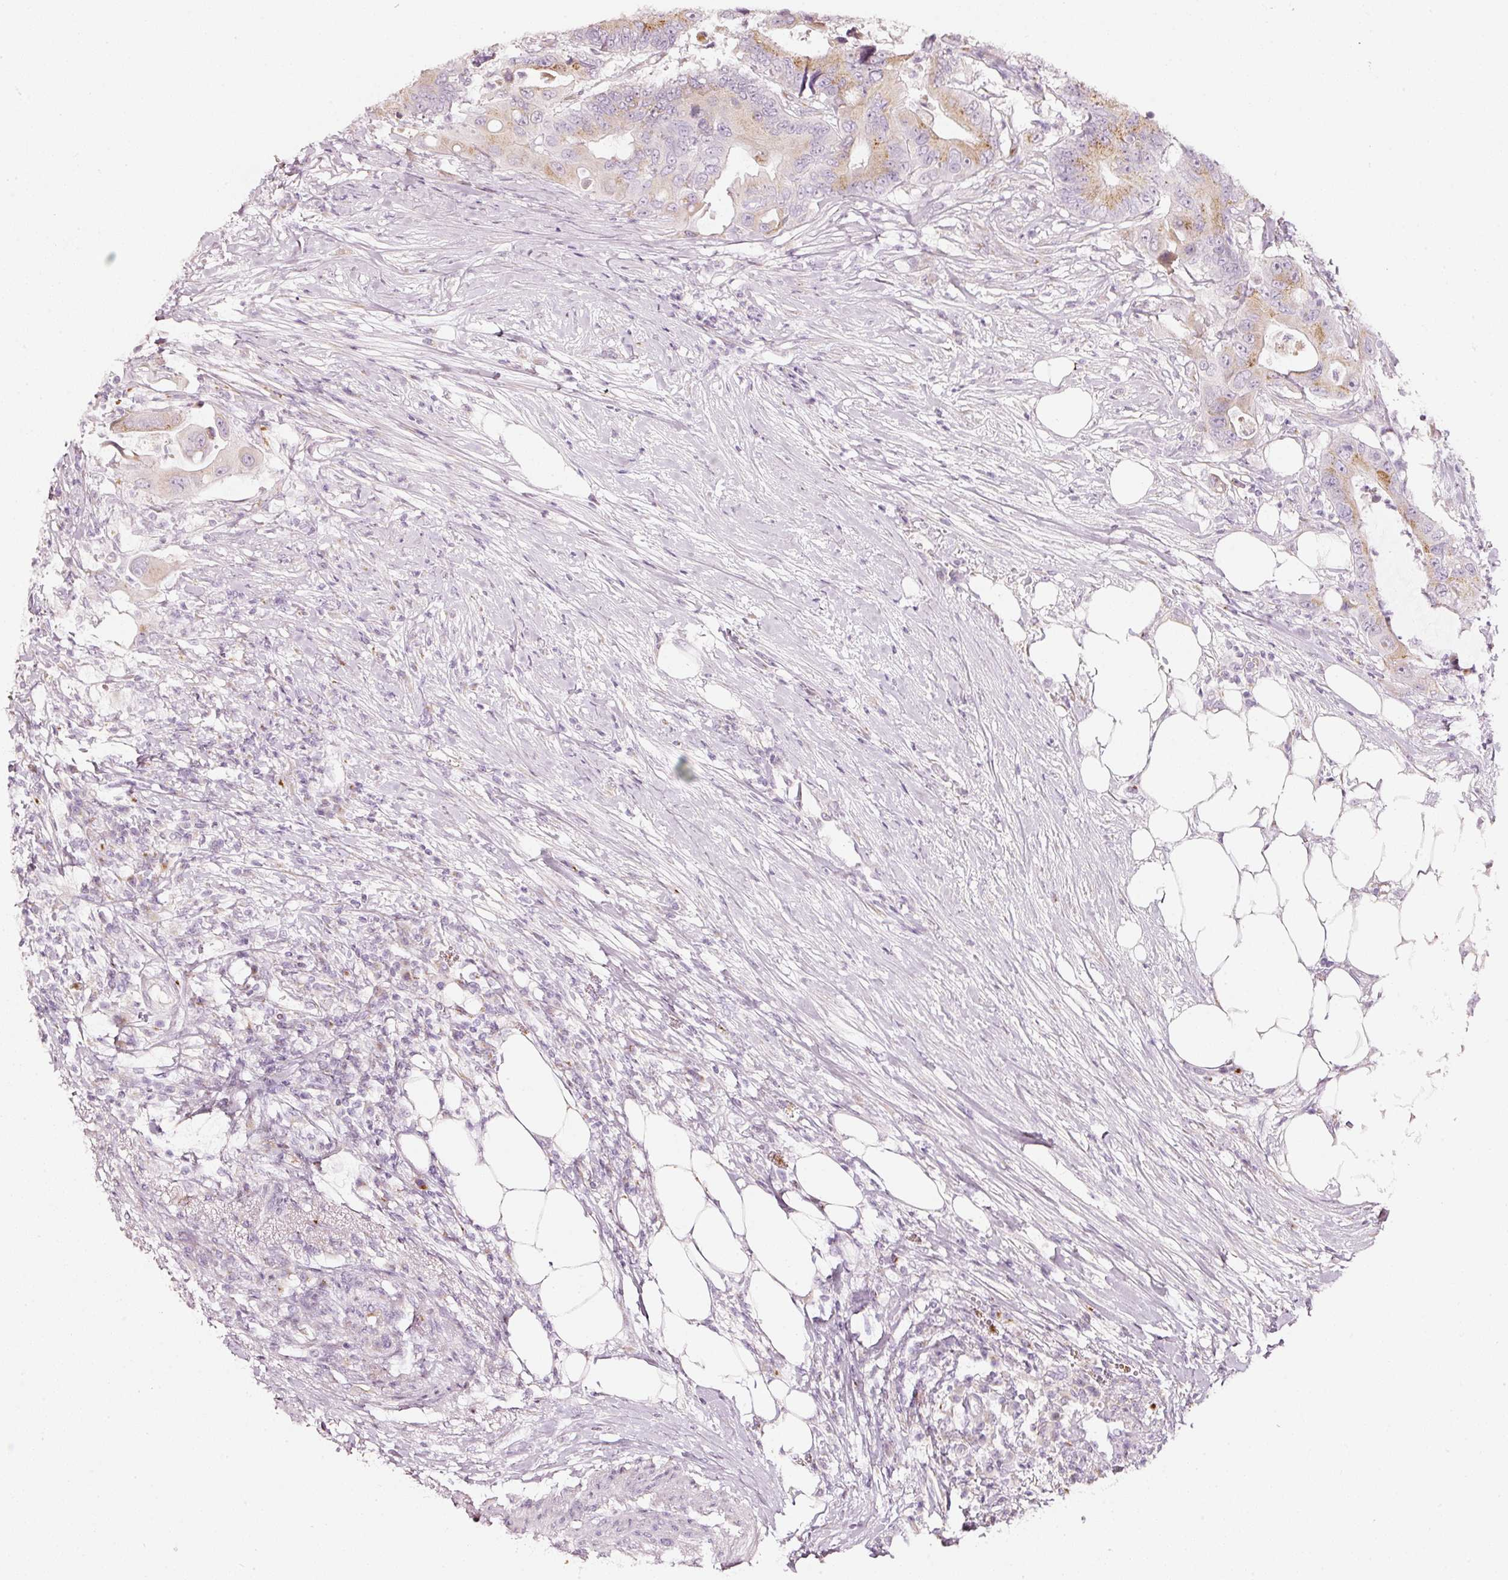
{"staining": {"intensity": "moderate", "quantity": "25%-75%", "location": "cytoplasmic/membranous"}, "tissue": "colorectal cancer", "cell_type": "Tumor cells", "image_type": "cancer", "snomed": [{"axis": "morphology", "description": "Adenocarcinoma, NOS"}, {"axis": "topography", "description": "Colon"}], "caption": "Immunohistochemistry photomicrograph of colorectal cancer stained for a protein (brown), which demonstrates medium levels of moderate cytoplasmic/membranous staining in approximately 25%-75% of tumor cells.", "gene": "SDF4", "patient": {"sex": "male", "age": 71}}